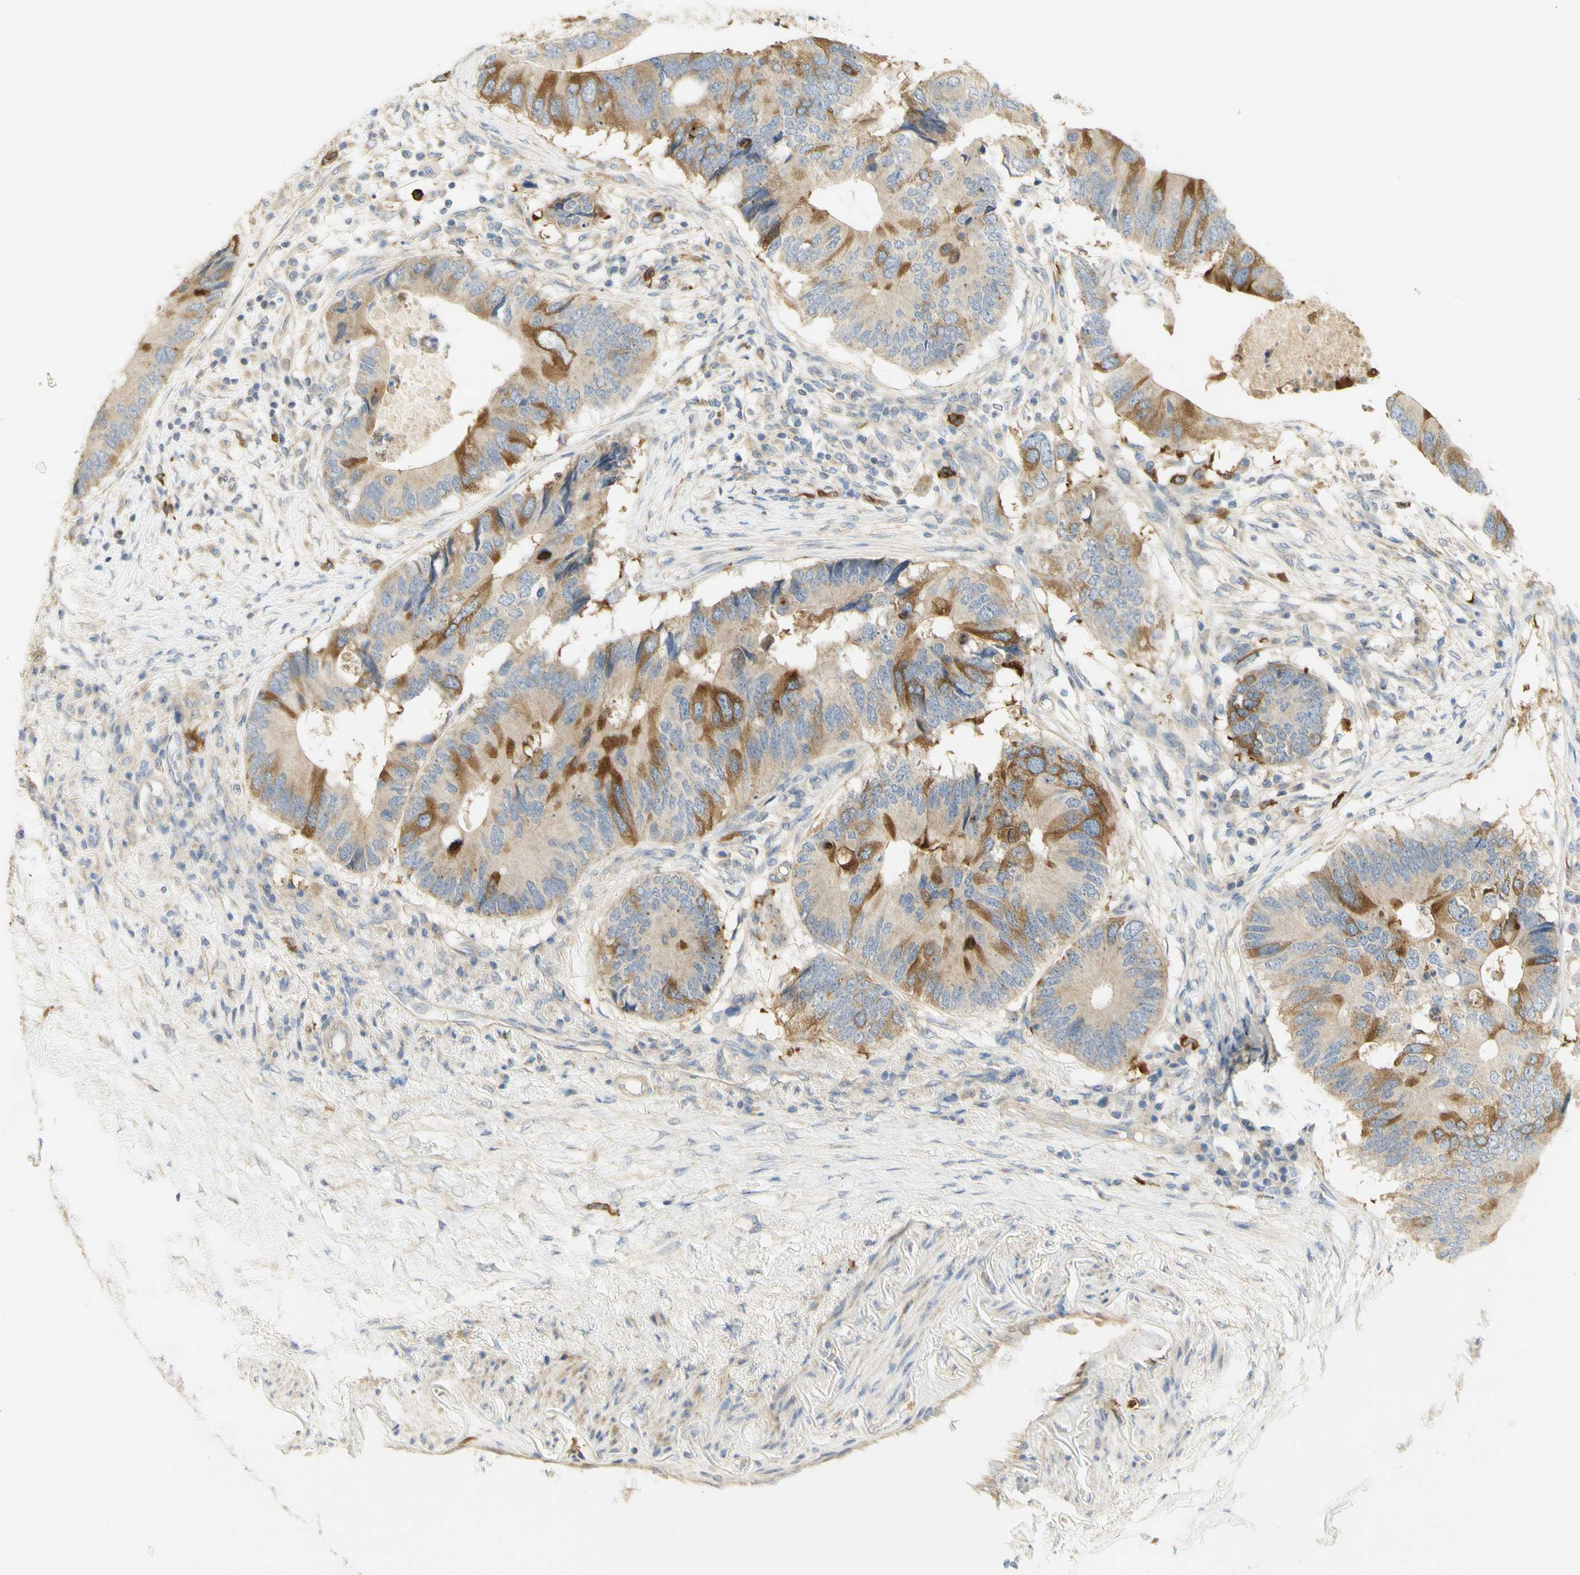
{"staining": {"intensity": "moderate", "quantity": "25%-75%", "location": "cytoplasmic/membranous"}, "tissue": "colorectal cancer", "cell_type": "Tumor cells", "image_type": "cancer", "snomed": [{"axis": "morphology", "description": "Adenocarcinoma, NOS"}, {"axis": "topography", "description": "Colon"}], "caption": "Tumor cells exhibit medium levels of moderate cytoplasmic/membranous expression in approximately 25%-75% of cells in human colorectal cancer.", "gene": "KIF11", "patient": {"sex": "male", "age": 71}}